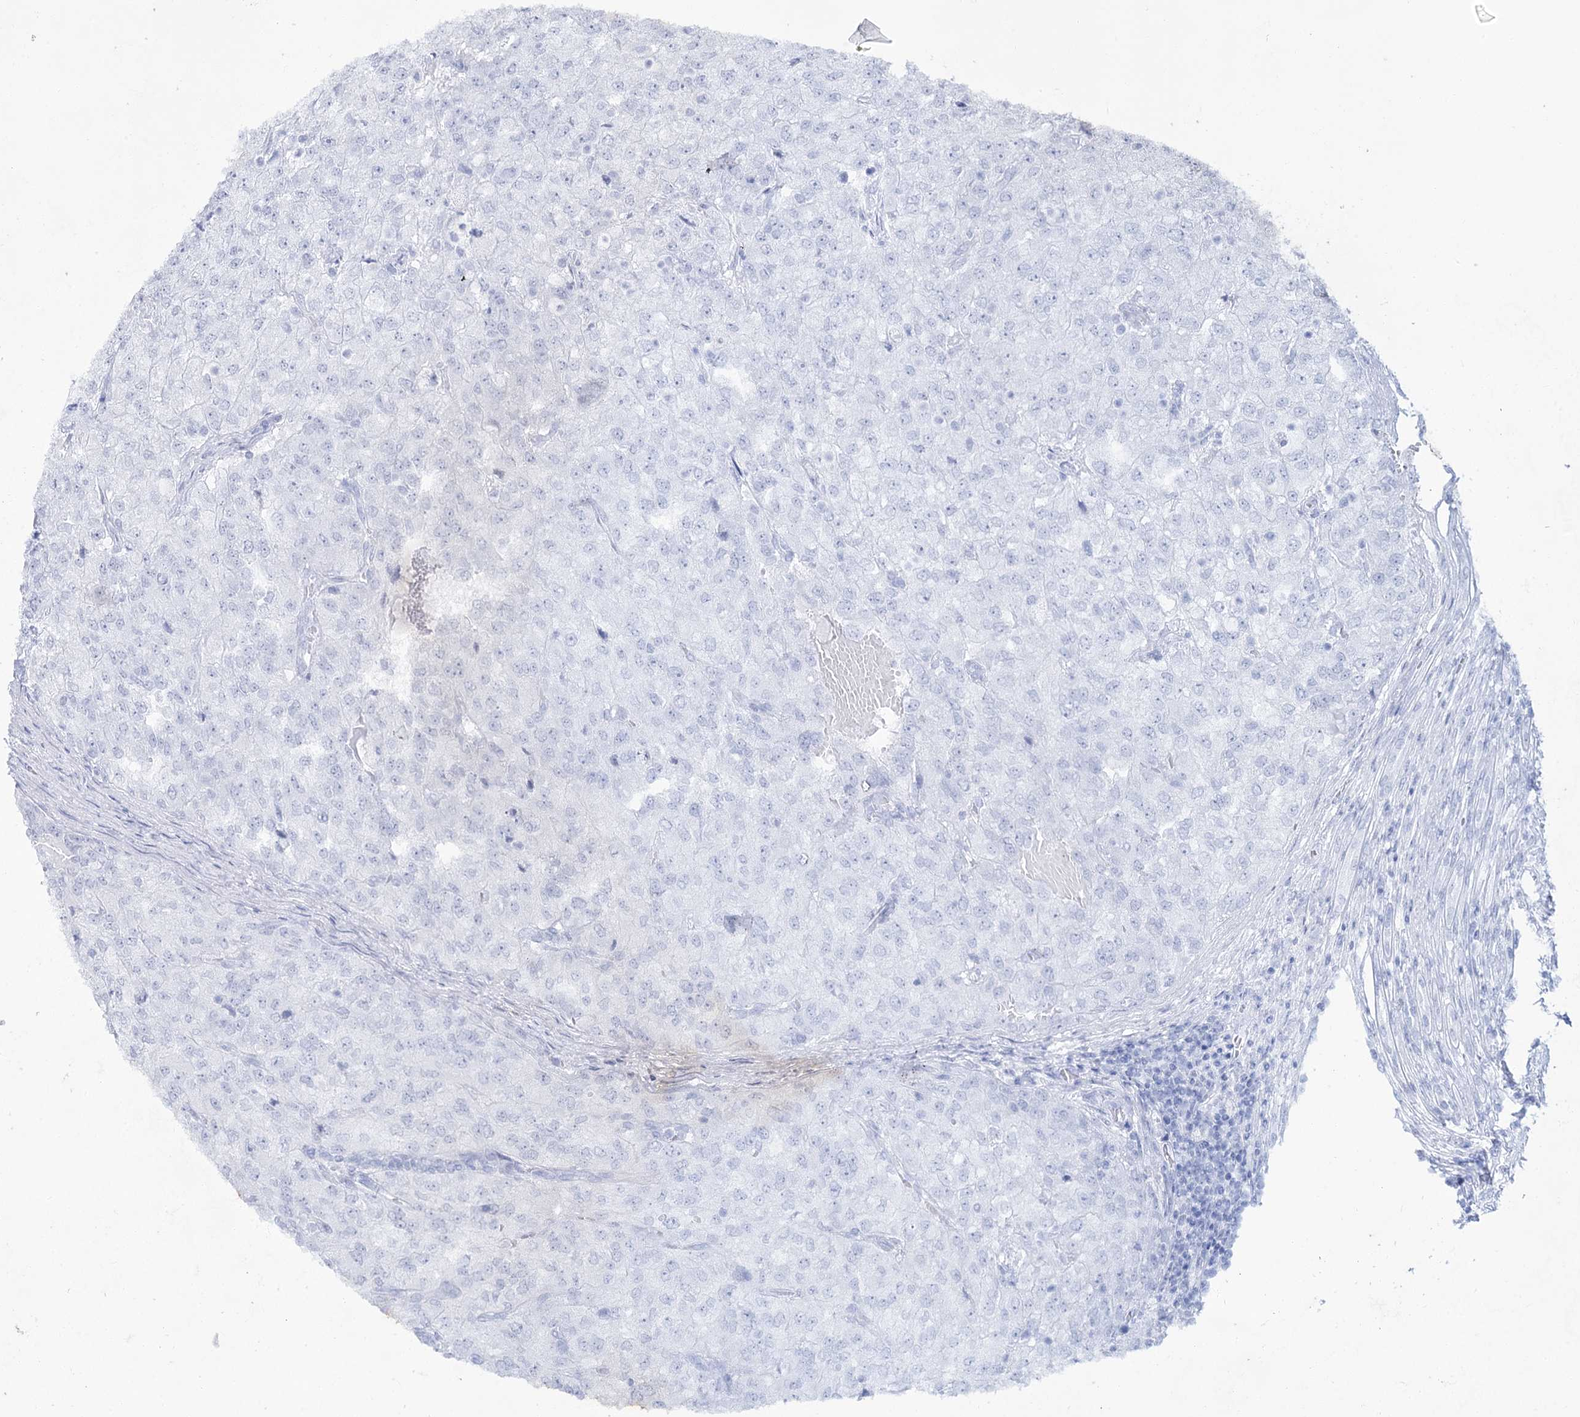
{"staining": {"intensity": "negative", "quantity": "none", "location": "none"}, "tissue": "renal cancer", "cell_type": "Tumor cells", "image_type": "cancer", "snomed": [{"axis": "morphology", "description": "Adenocarcinoma, NOS"}, {"axis": "topography", "description": "Kidney"}], "caption": "Renal cancer (adenocarcinoma) was stained to show a protein in brown. There is no significant staining in tumor cells.", "gene": "ACRV1", "patient": {"sex": "female", "age": 54}}